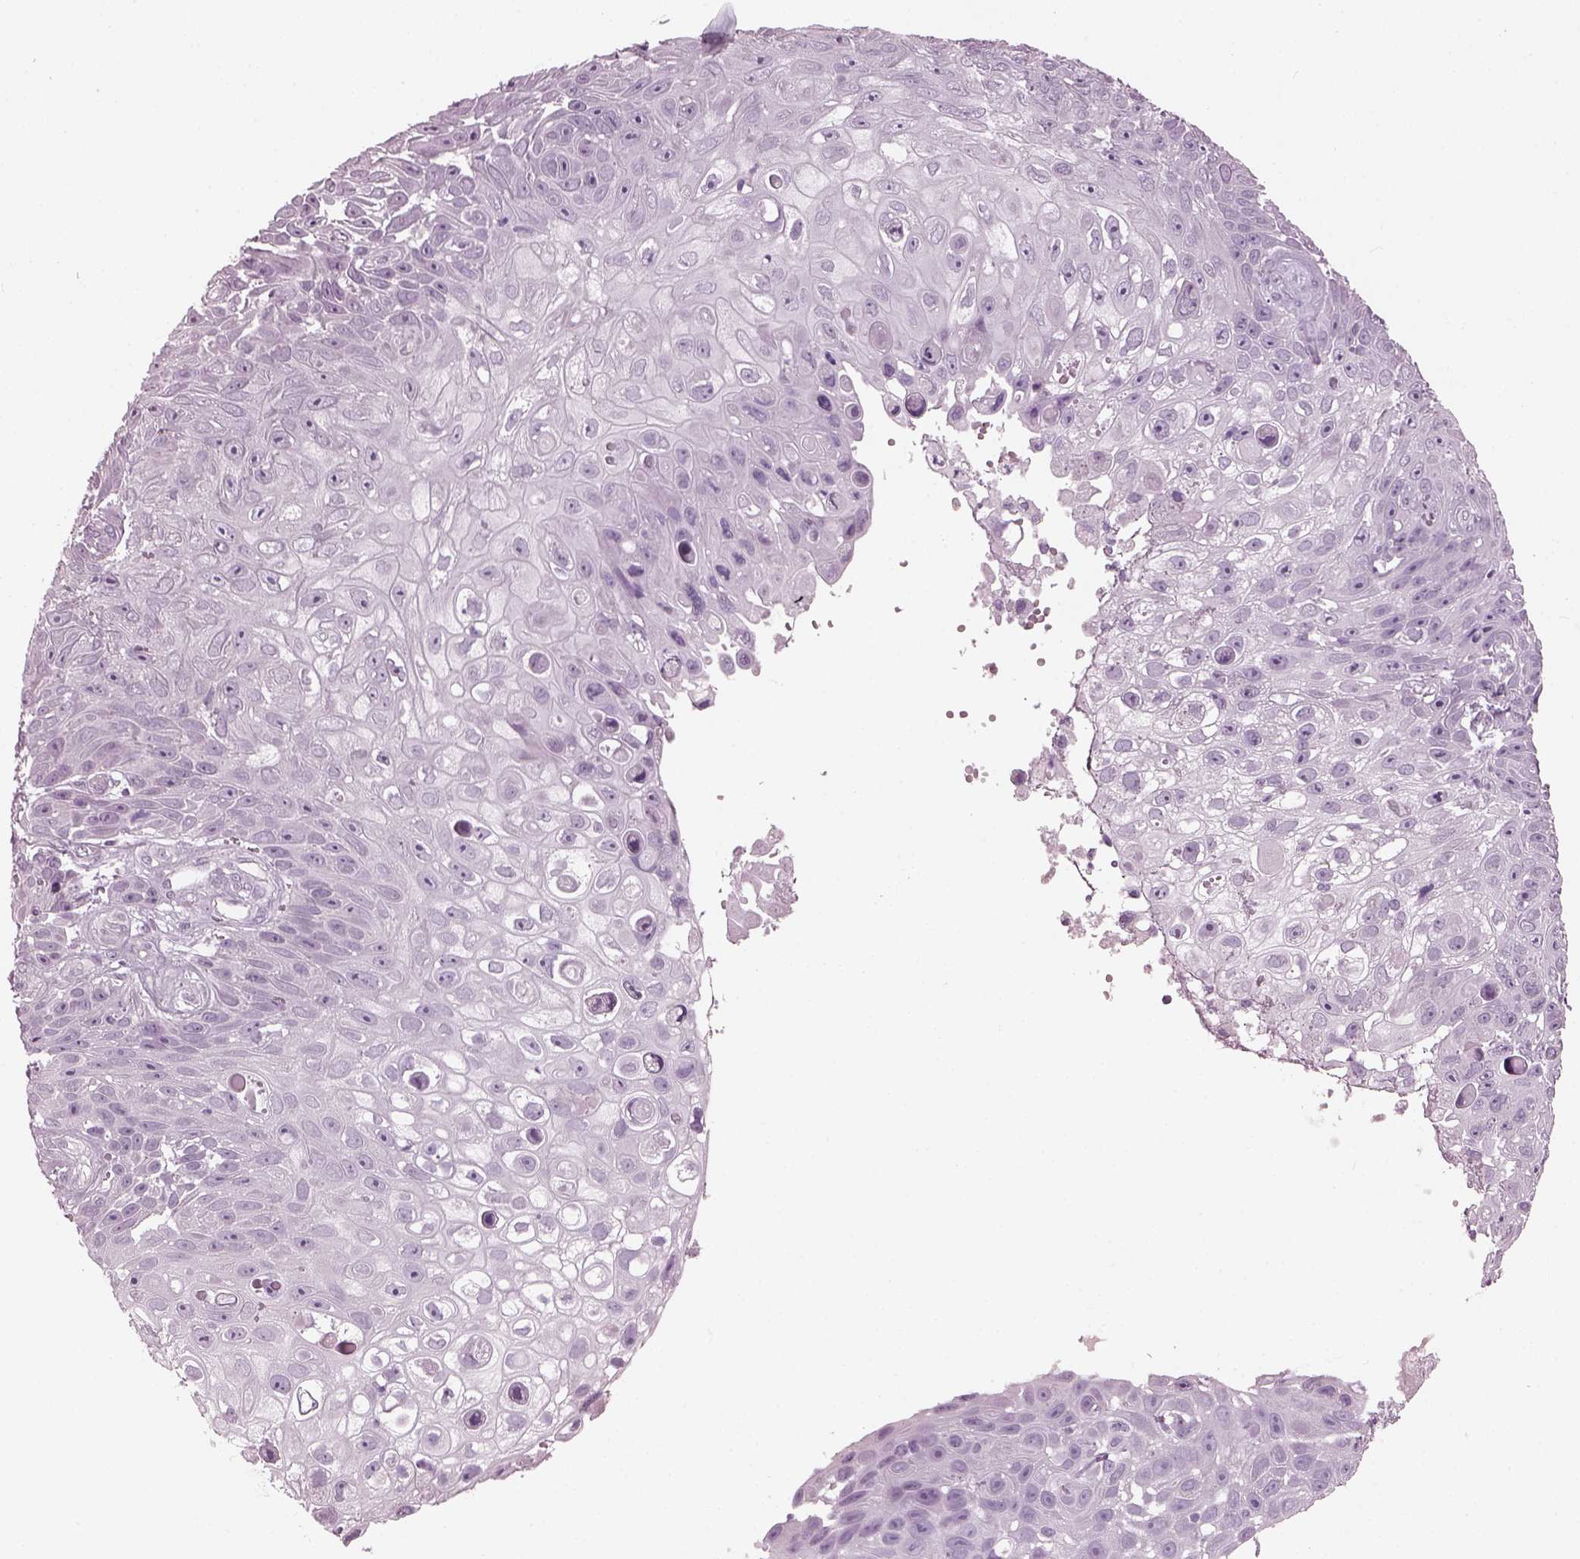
{"staining": {"intensity": "negative", "quantity": "none", "location": "none"}, "tissue": "skin cancer", "cell_type": "Tumor cells", "image_type": "cancer", "snomed": [{"axis": "morphology", "description": "Squamous cell carcinoma, NOS"}, {"axis": "topography", "description": "Skin"}], "caption": "Protein analysis of skin cancer shows no significant expression in tumor cells.", "gene": "PDC", "patient": {"sex": "male", "age": 82}}